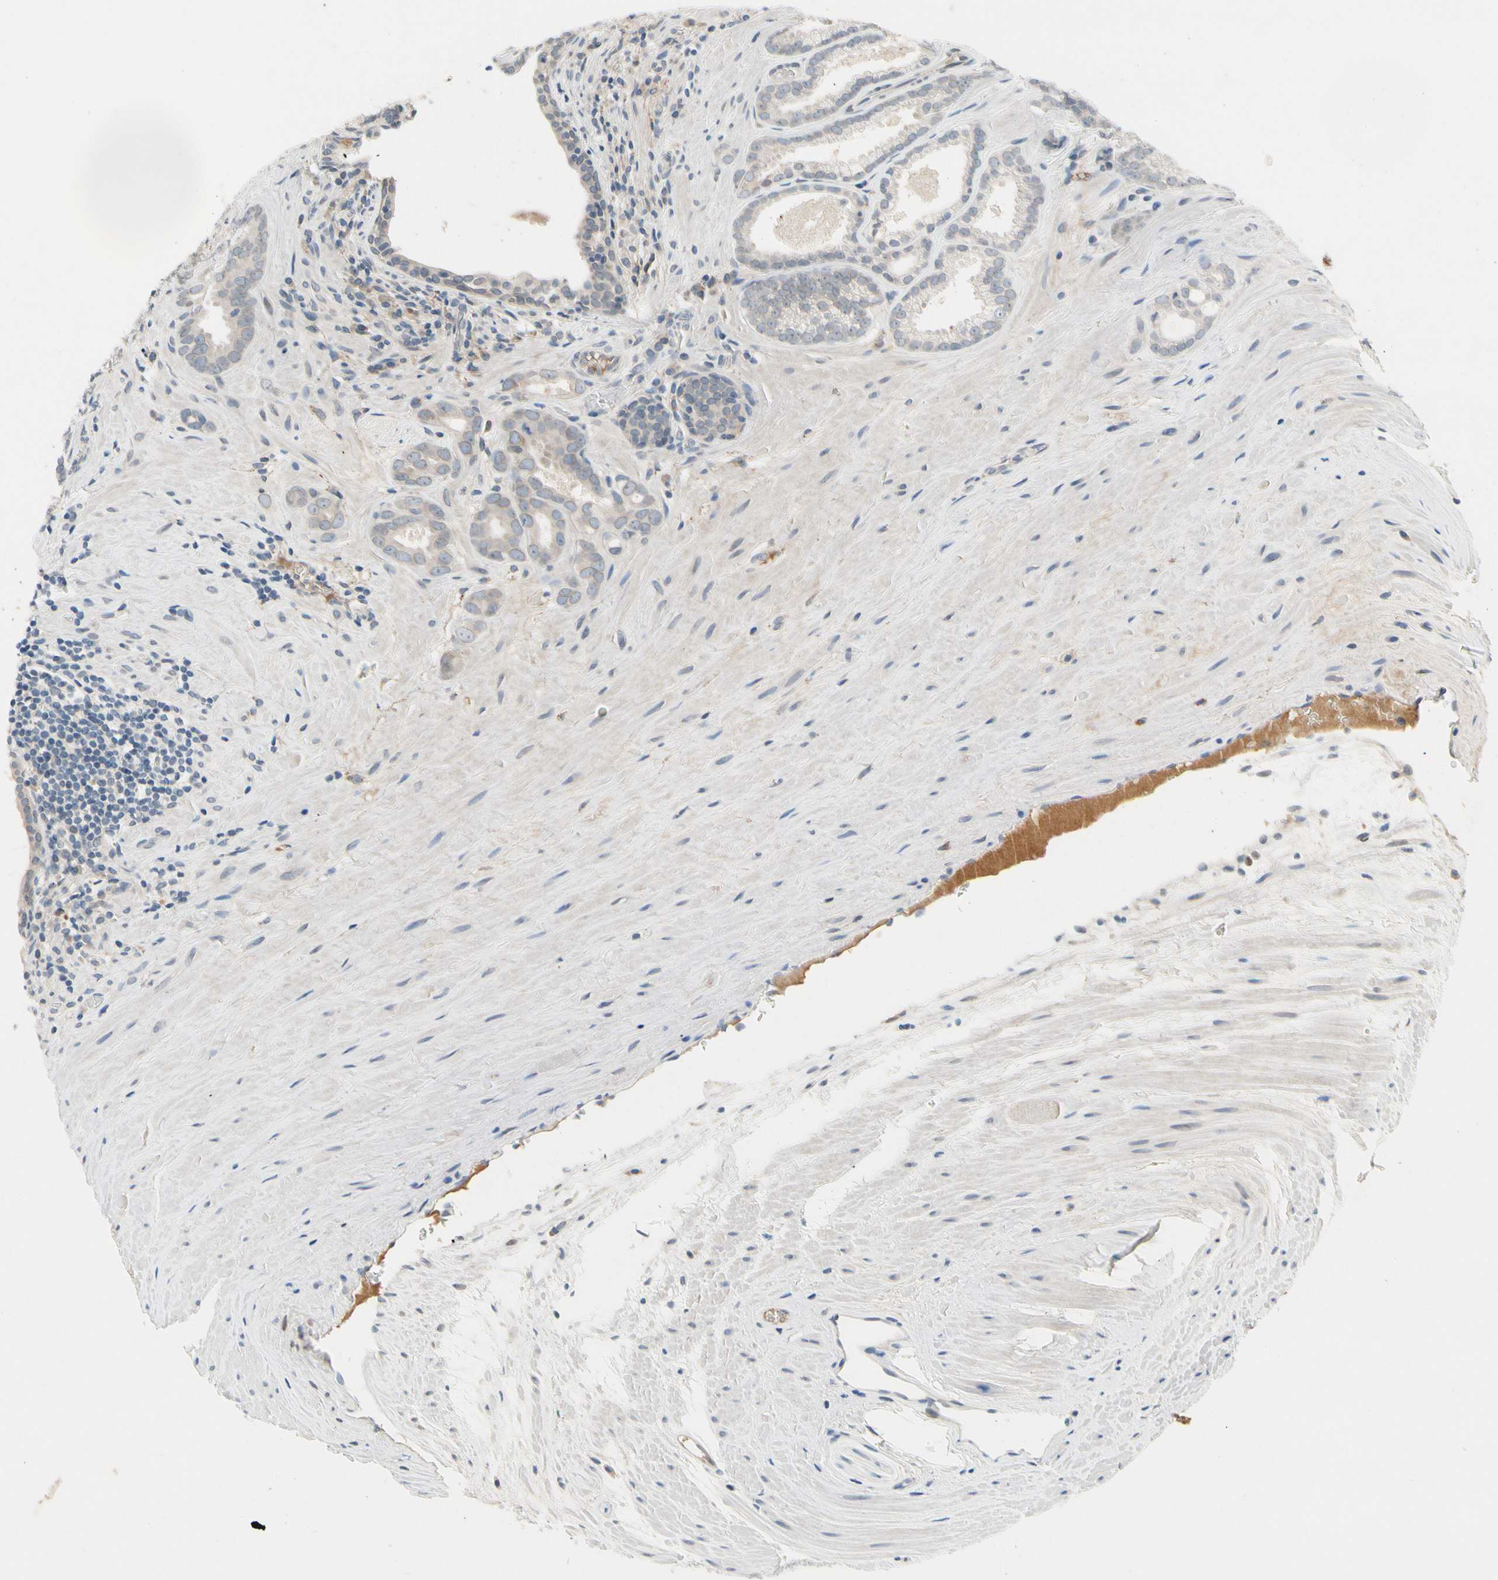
{"staining": {"intensity": "negative", "quantity": "none", "location": "none"}, "tissue": "prostate cancer", "cell_type": "Tumor cells", "image_type": "cancer", "snomed": [{"axis": "morphology", "description": "Adenocarcinoma, Low grade"}, {"axis": "topography", "description": "Prostate"}], "caption": "Immunohistochemical staining of prostate adenocarcinoma (low-grade) exhibits no significant positivity in tumor cells.", "gene": "CNDP1", "patient": {"sex": "male", "age": 57}}